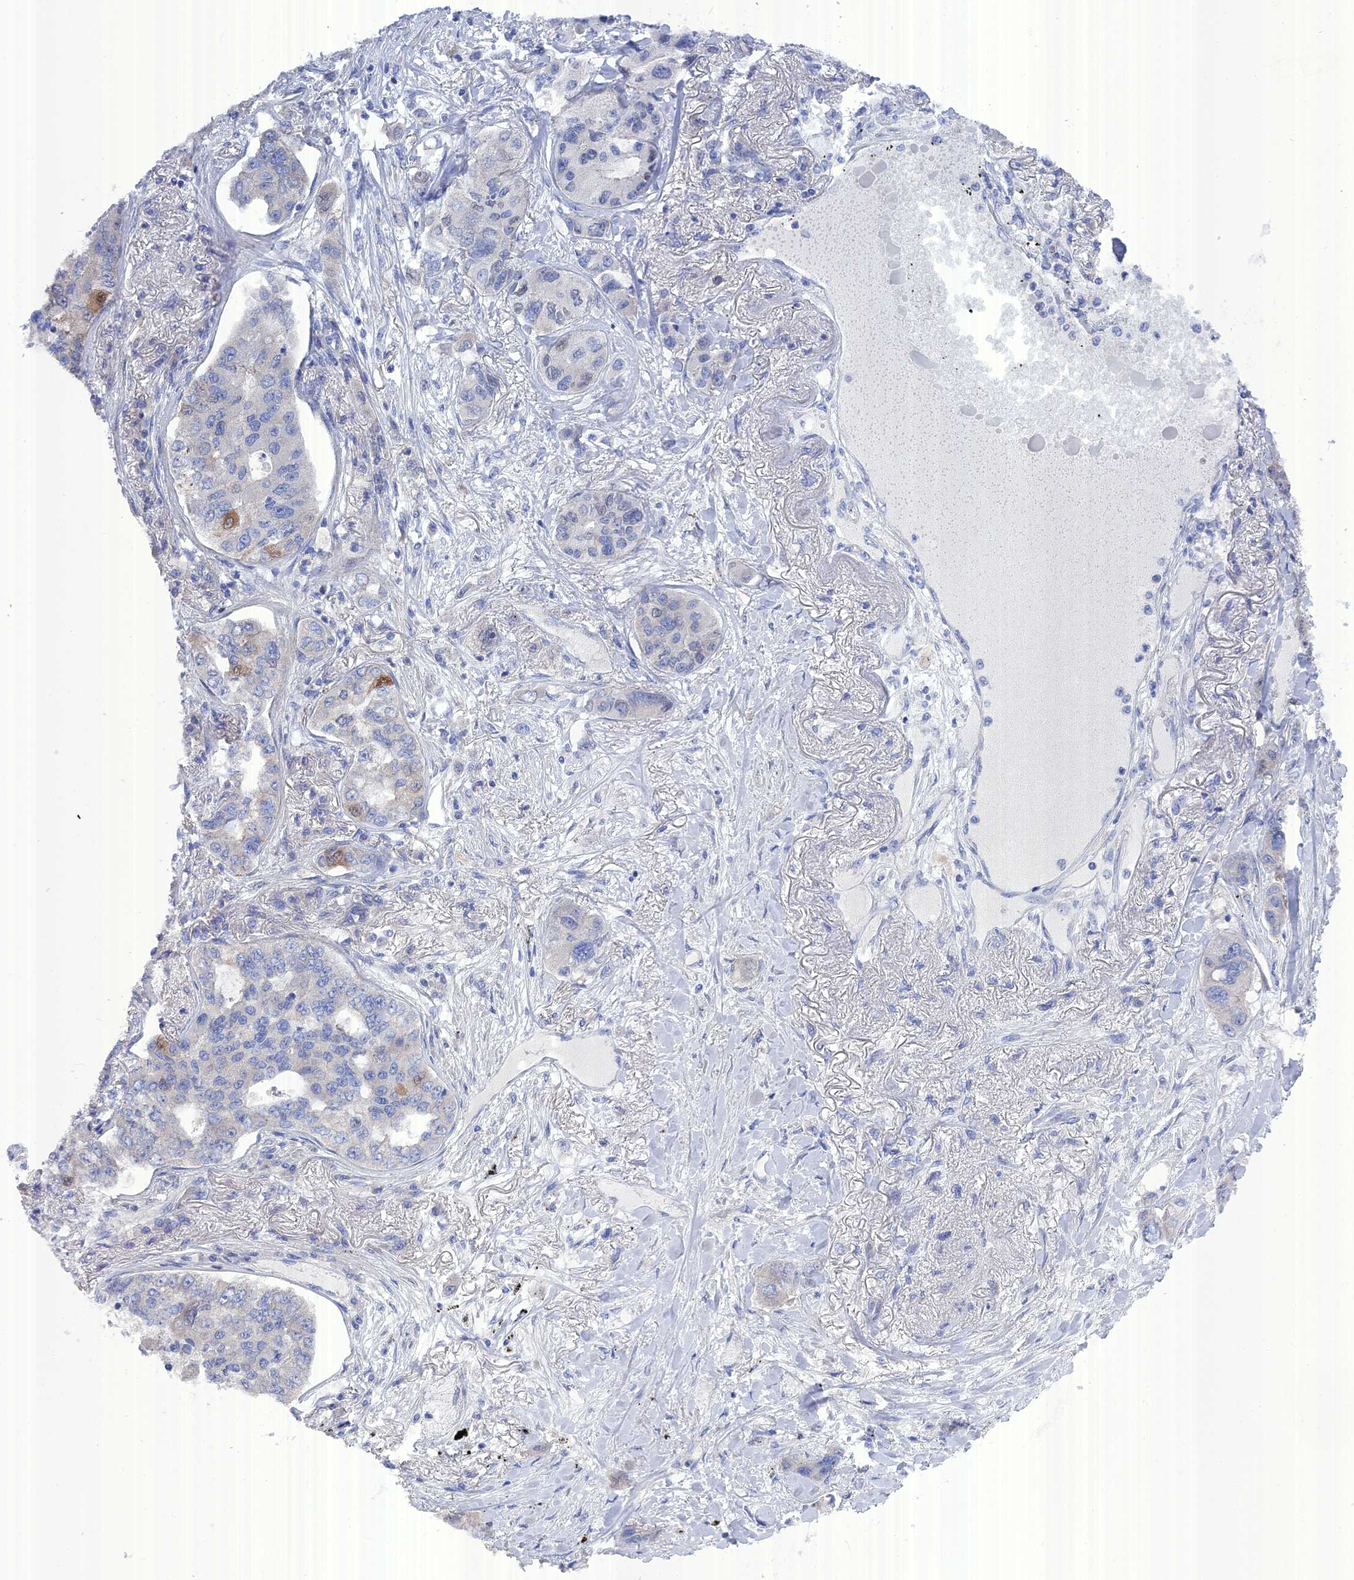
{"staining": {"intensity": "negative", "quantity": "none", "location": "none"}, "tissue": "lung cancer", "cell_type": "Tumor cells", "image_type": "cancer", "snomed": [{"axis": "morphology", "description": "Adenocarcinoma, NOS"}, {"axis": "topography", "description": "Lung"}], "caption": "Immunohistochemistry (IHC) of lung cancer shows no expression in tumor cells.", "gene": "TMEM161A", "patient": {"sex": "male", "age": 49}}